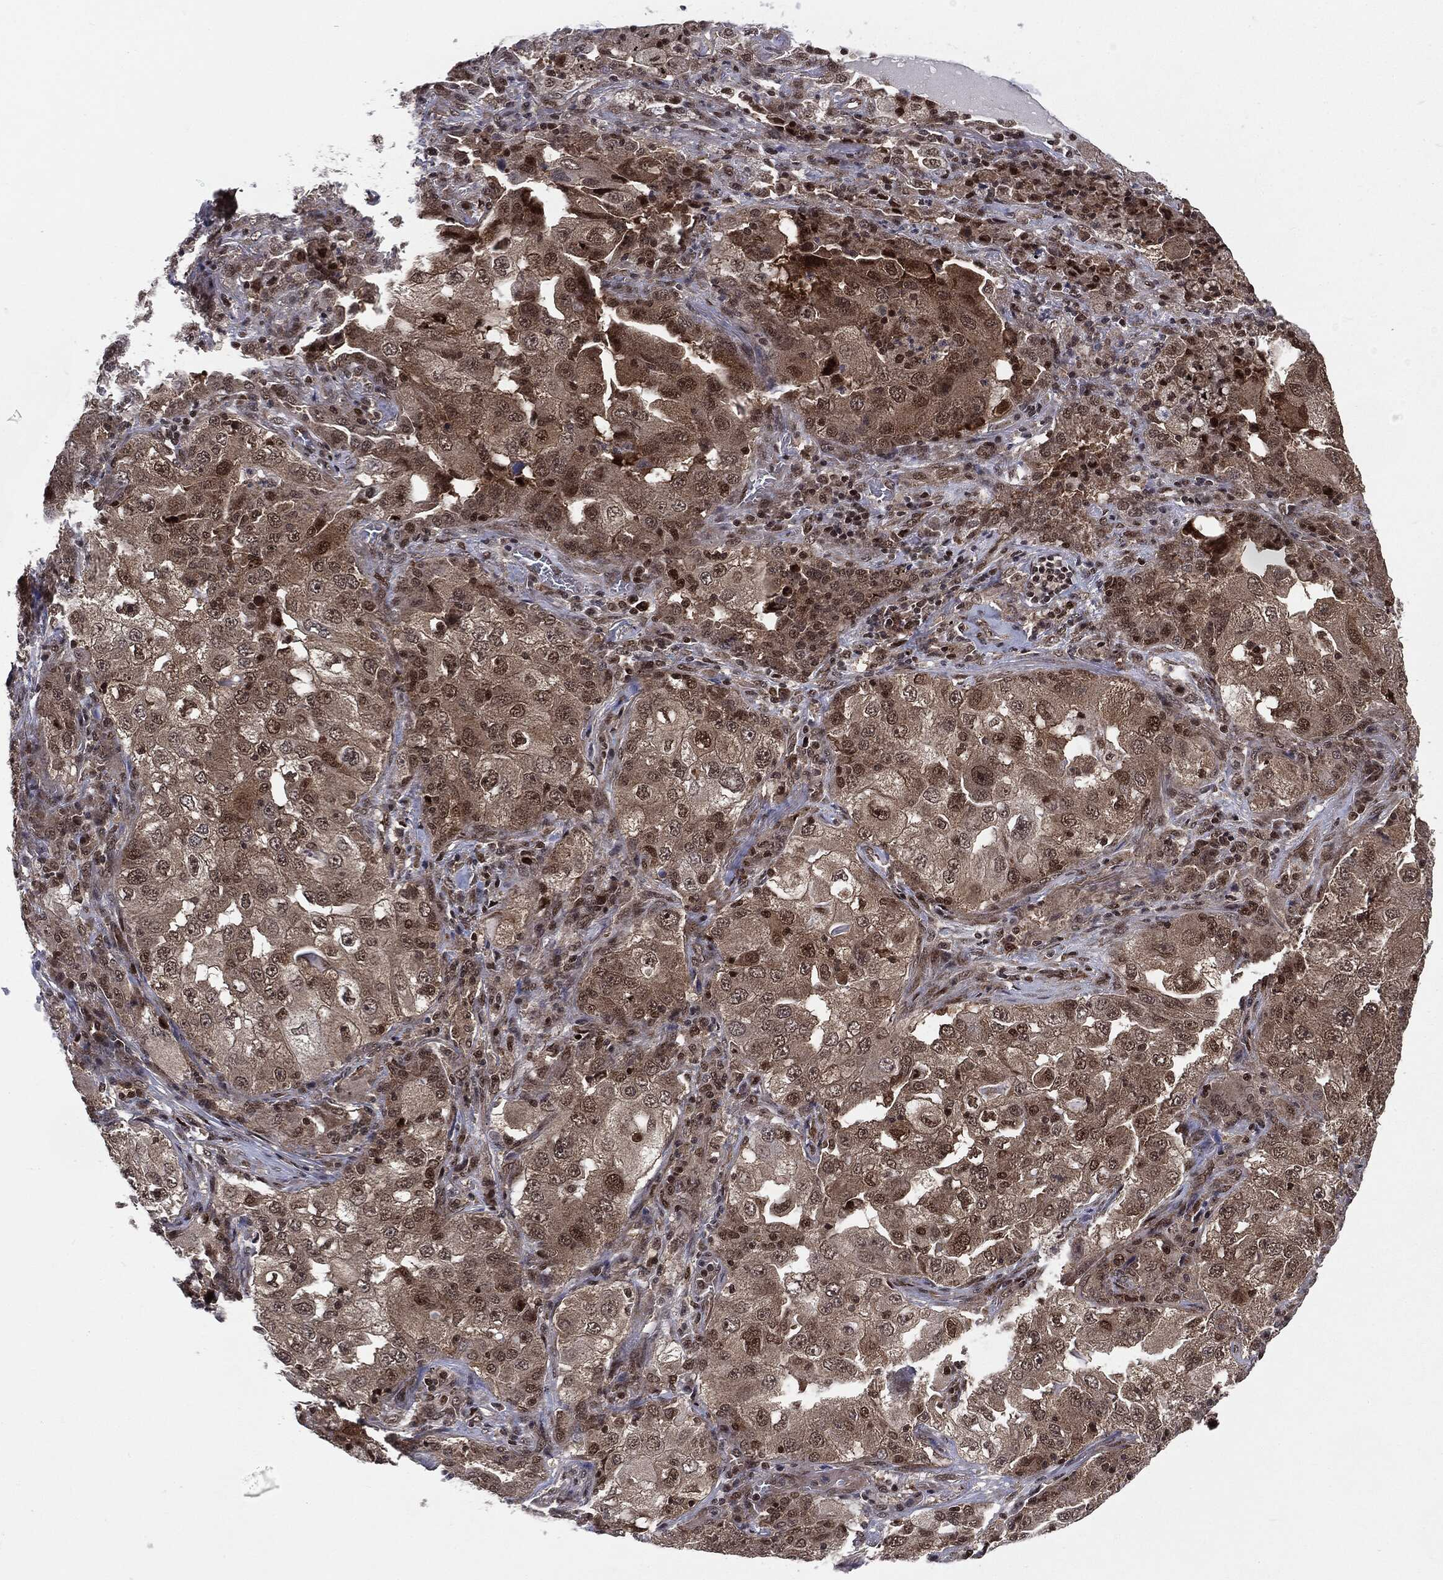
{"staining": {"intensity": "moderate", "quantity": "<25%", "location": "cytoplasmic/membranous,nuclear"}, "tissue": "lung cancer", "cell_type": "Tumor cells", "image_type": "cancer", "snomed": [{"axis": "morphology", "description": "Adenocarcinoma, NOS"}, {"axis": "topography", "description": "Lung"}], "caption": "An IHC histopathology image of tumor tissue is shown. Protein staining in brown labels moderate cytoplasmic/membranous and nuclear positivity in lung cancer within tumor cells.", "gene": "PTPA", "patient": {"sex": "female", "age": 61}}